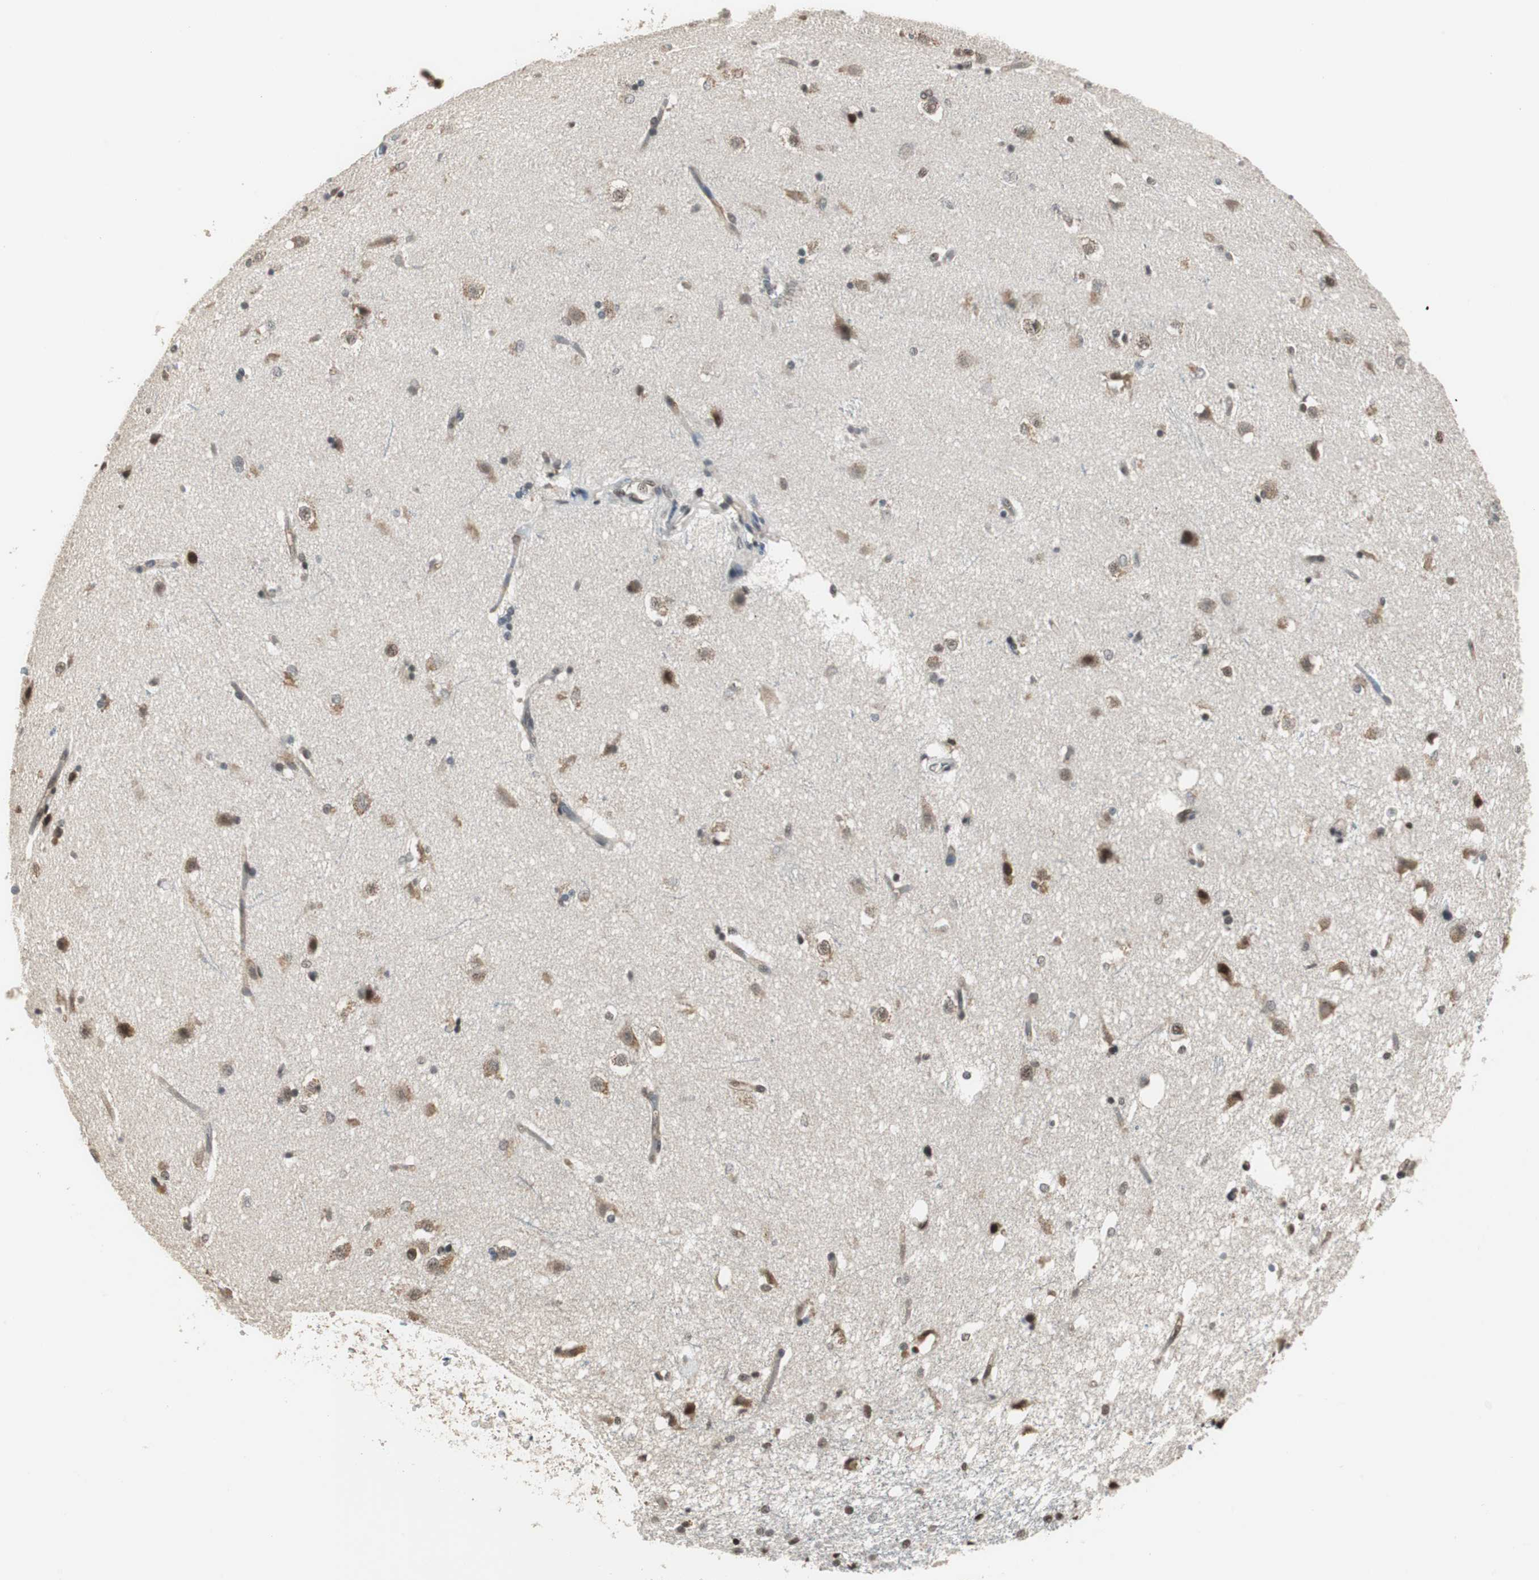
{"staining": {"intensity": "weak", "quantity": "25%-75%", "location": "cytoplasmic/membranous,nuclear"}, "tissue": "caudate", "cell_type": "Glial cells", "image_type": "normal", "snomed": [{"axis": "morphology", "description": "Normal tissue, NOS"}, {"axis": "topography", "description": "Lateral ventricle wall"}], "caption": "Approximately 25%-75% of glial cells in normal human caudate display weak cytoplasmic/membranous,nuclear protein expression as visualized by brown immunohistochemical staining.", "gene": "MKX", "patient": {"sex": "female", "age": 19}}